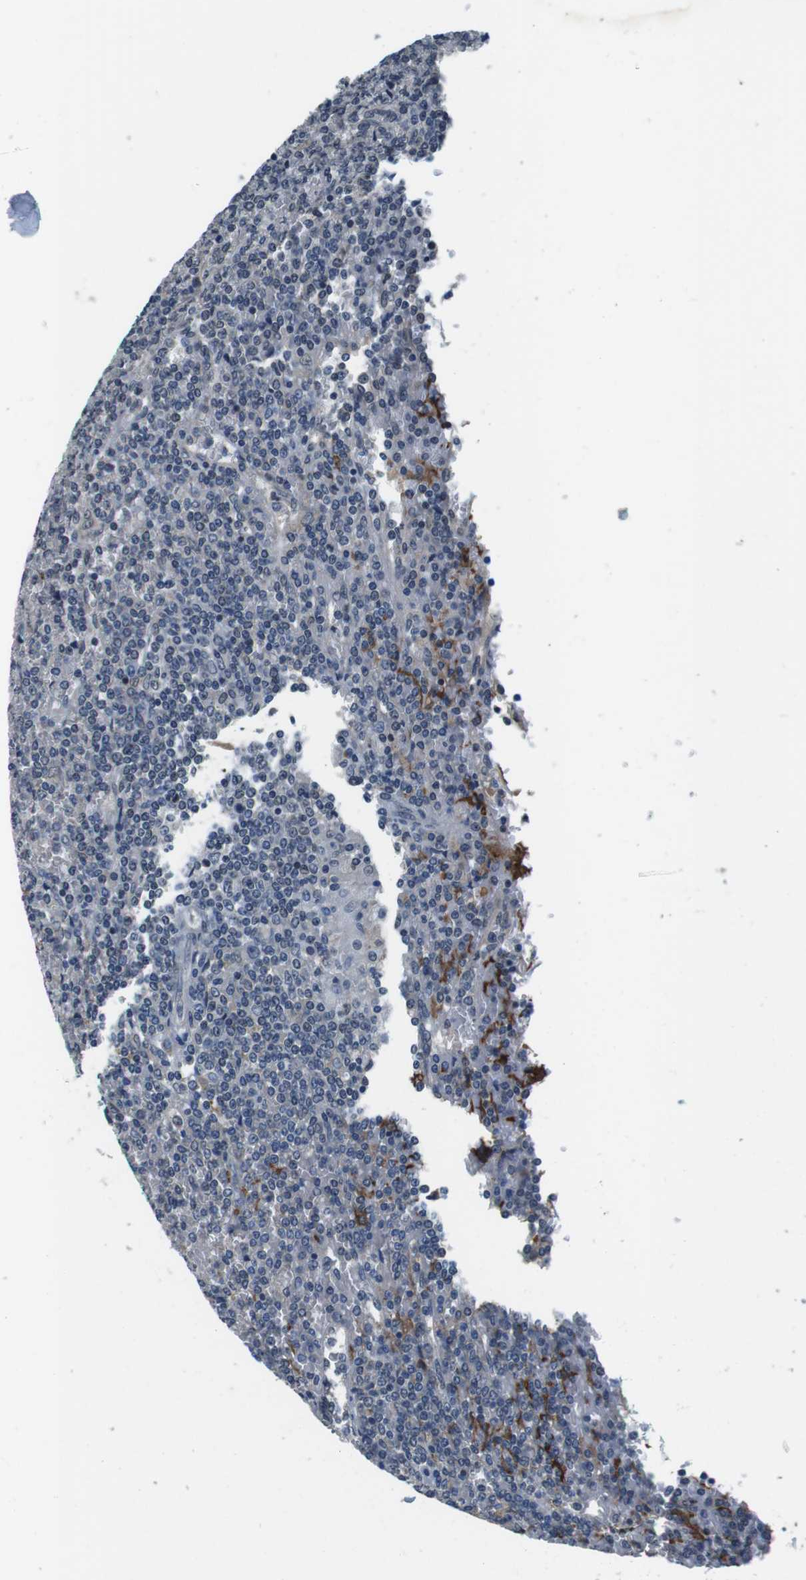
{"staining": {"intensity": "negative", "quantity": "none", "location": "none"}, "tissue": "lymphoma", "cell_type": "Tumor cells", "image_type": "cancer", "snomed": [{"axis": "morphology", "description": "Malignant lymphoma, non-Hodgkin's type, Low grade"}, {"axis": "topography", "description": "Spleen"}], "caption": "Human lymphoma stained for a protein using immunohistochemistry (IHC) reveals no positivity in tumor cells.", "gene": "CD163L1", "patient": {"sex": "female", "age": 19}}